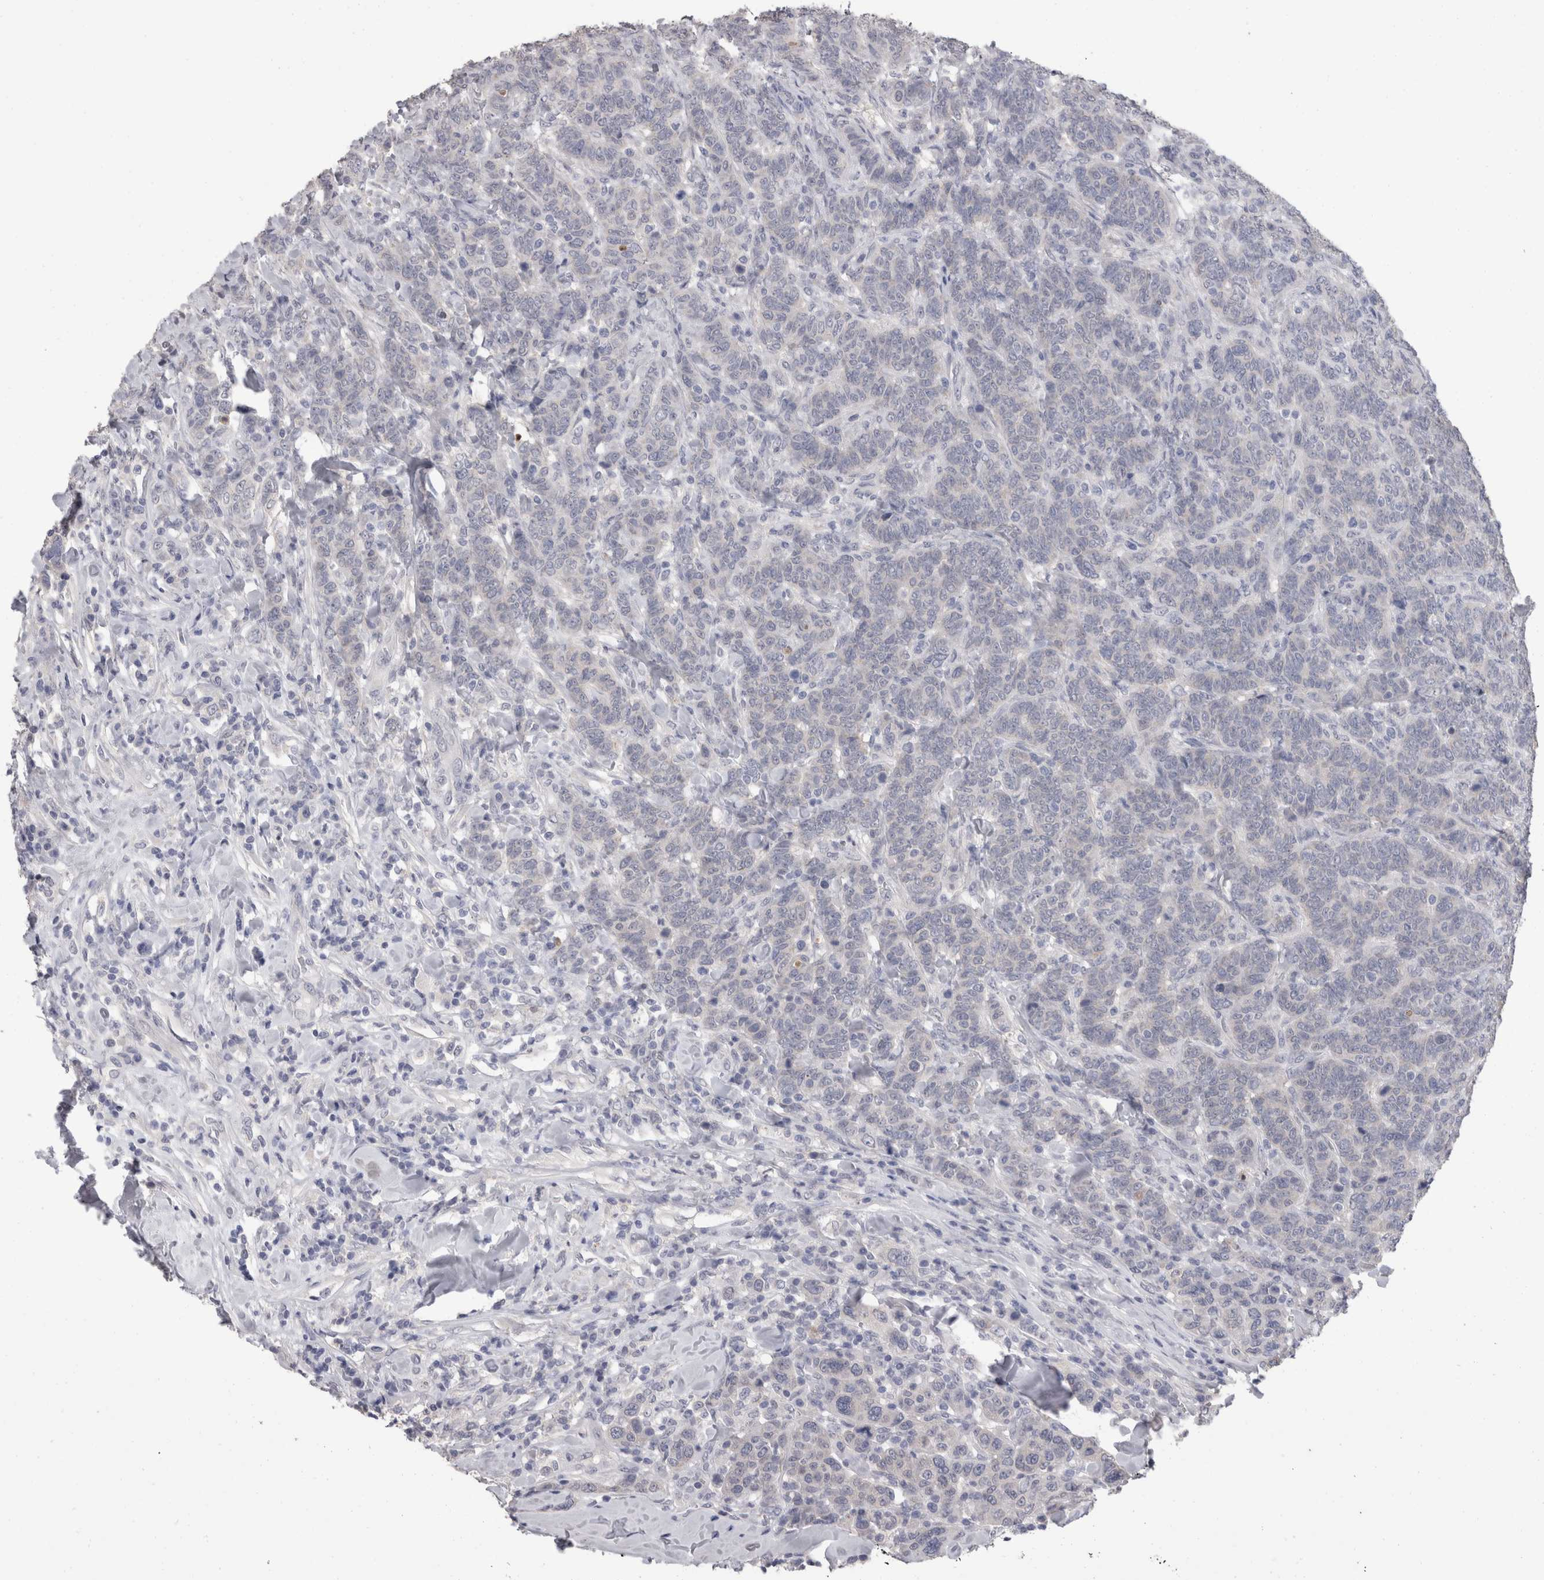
{"staining": {"intensity": "negative", "quantity": "none", "location": "none"}, "tissue": "breast cancer", "cell_type": "Tumor cells", "image_type": "cancer", "snomed": [{"axis": "morphology", "description": "Duct carcinoma"}, {"axis": "topography", "description": "Breast"}], "caption": "Tumor cells are negative for brown protein staining in invasive ductal carcinoma (breast).", "gene": "FHOD3", "patient": {"sex": "female", "age": 37}}